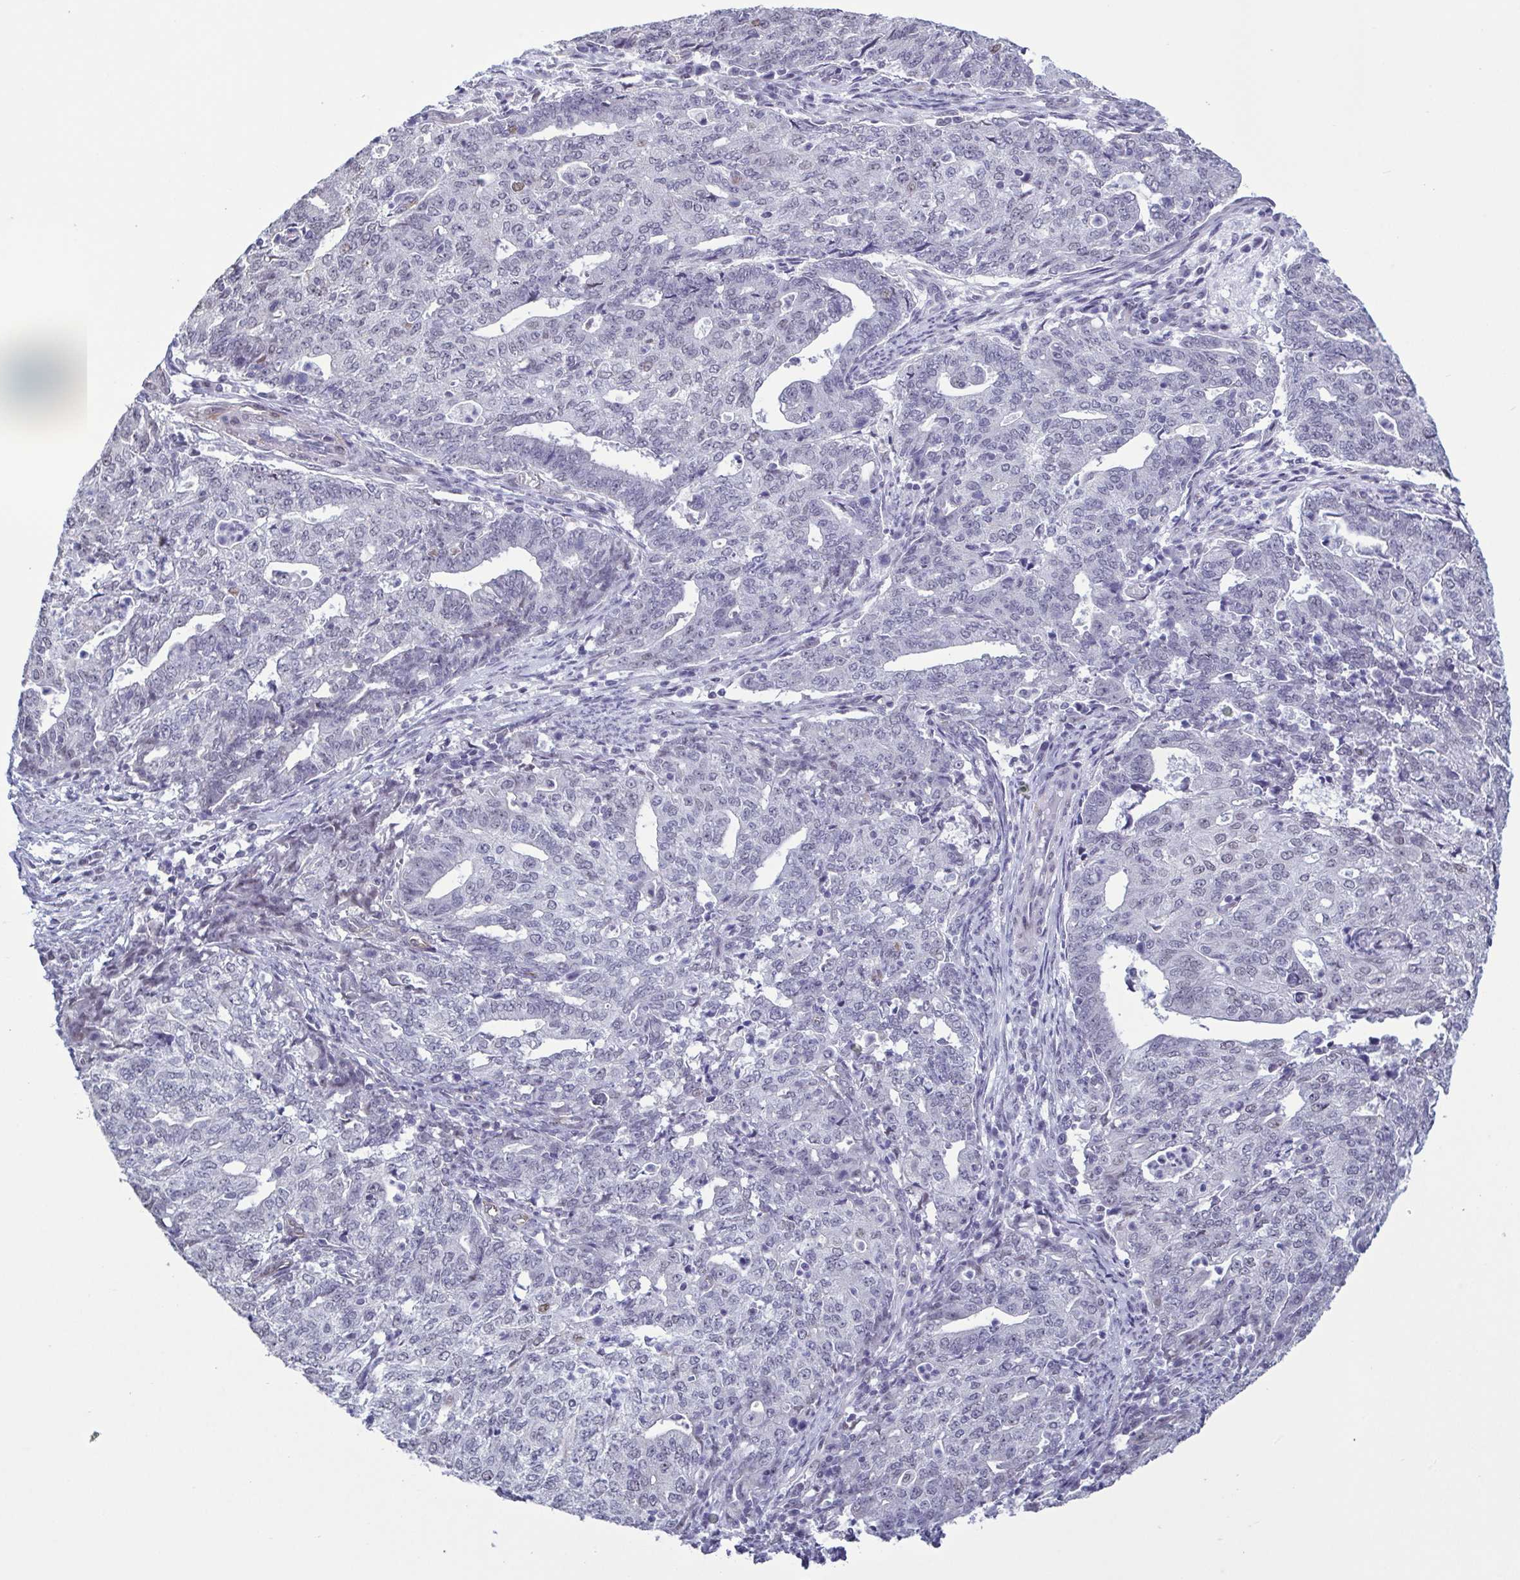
{"staining": {"intensity": "negative", "quantity": "none", "location": "none"}, "tissue": "endometrial cancer", "cell_type": "Tumor cells", "image_type": "cancer", "snomed": [{"axis": "morphology", "description": "Adenocarcinoma, NOS"}, {"axis": "topography", "description": "Endometrium"}], "caption": "Immunohistochemistry histopathology image of neoplastic tissue: human adenocarcinoma (endometrial) stained with DAB demonstrates no significant protein staining in tumor cells.", "gene": "TMEM92", "patient": {"sex": "female", "age": 82}}